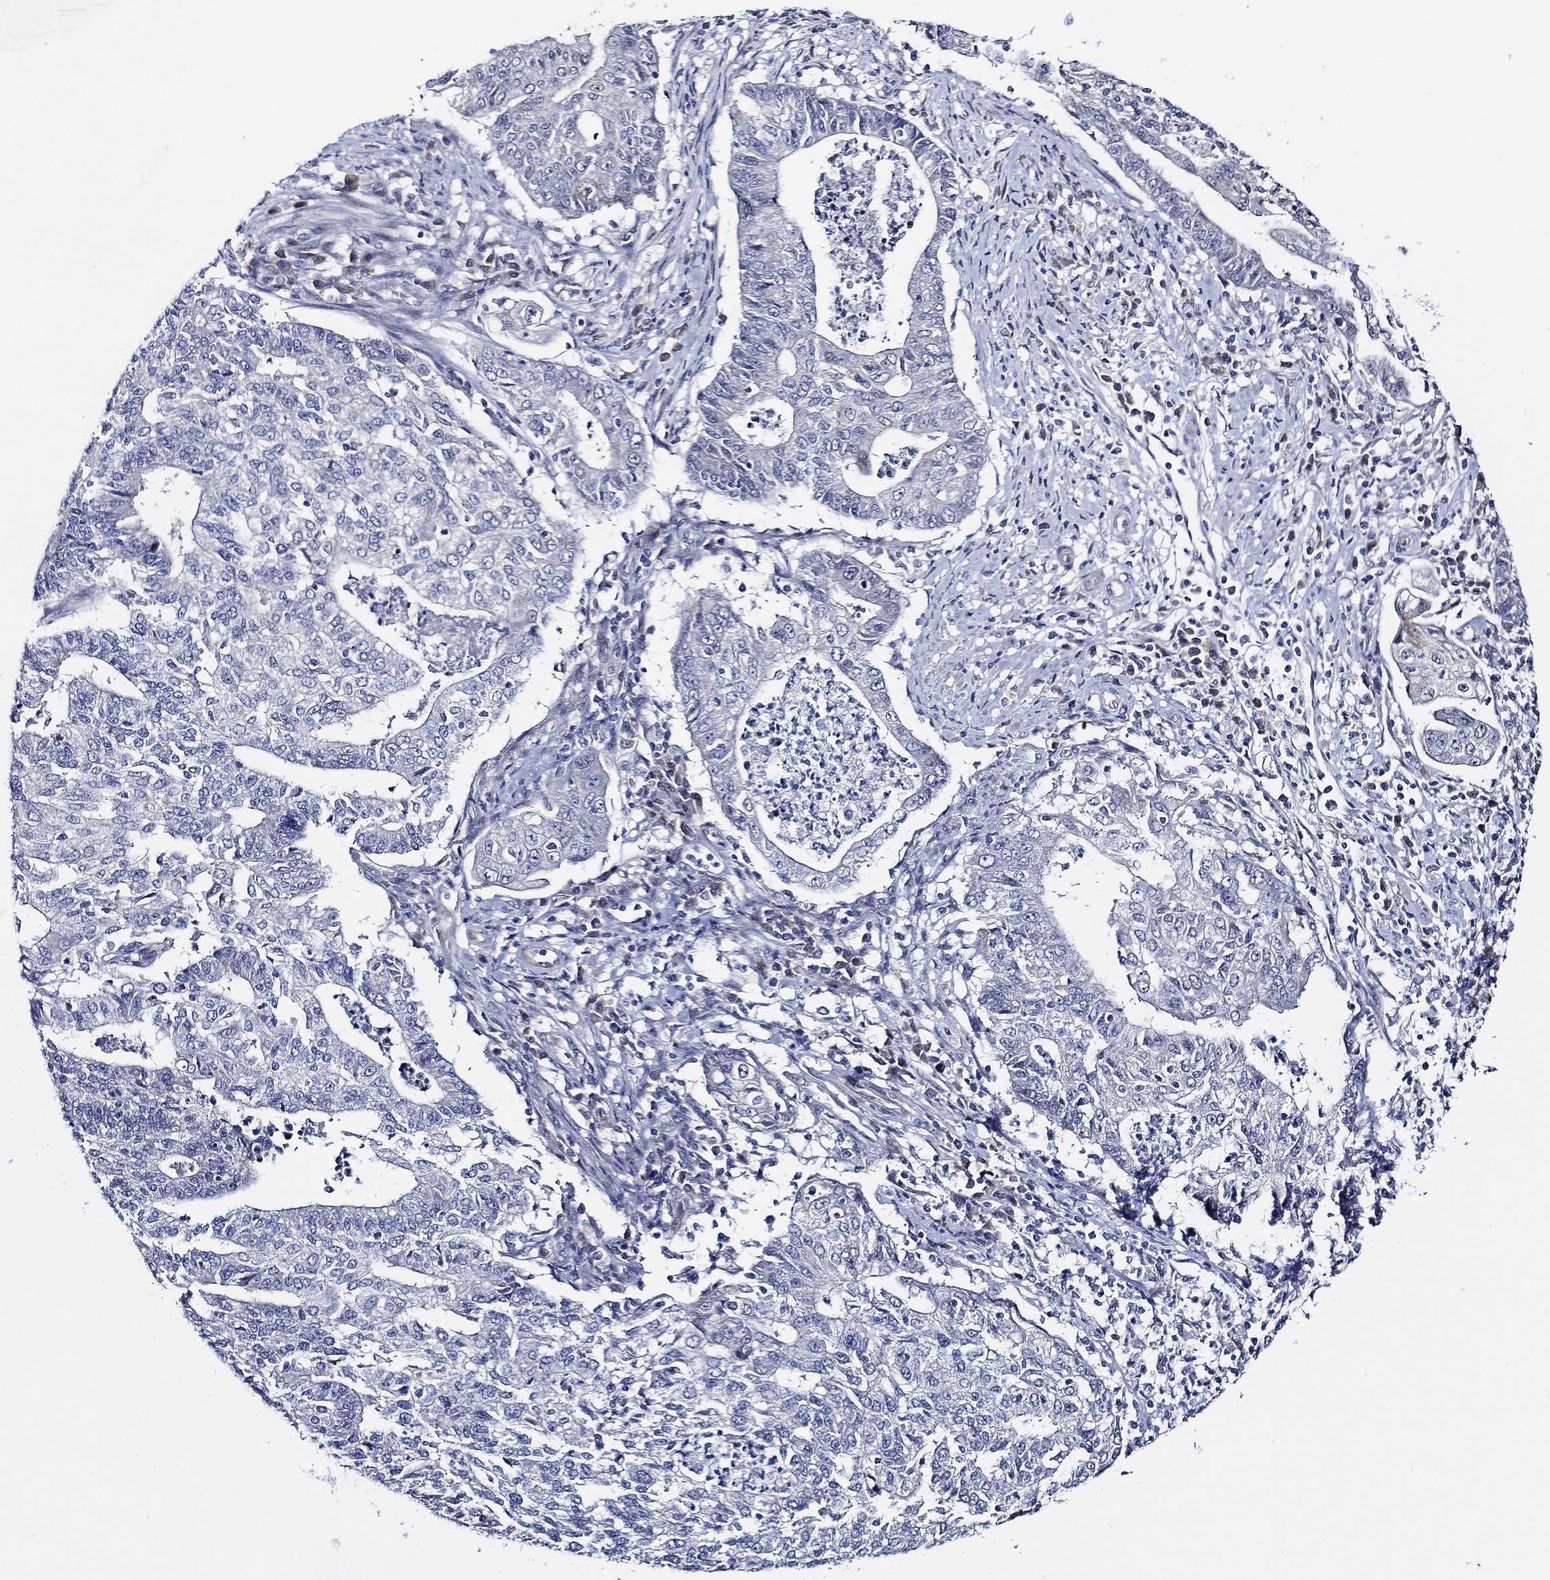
{"staining": {"intensity": "negative", "quantity": "none", "location": "none"}, "tissue": "endometrial cancer", "cell_type": "Tumor cells", "image_type": "cancer", "snomed": [{"axis": "morphology", "description": "Adenocarcinoma, NOS"}, {"axis": "topography", "description": "Uterus"}, {"axis": "topography", "description": "Endometrium"}], "caption": "This is an IHC photomicrograph of endometrial adenocarcinoma. There is no staining in tumor cells.", "gene": "C8orf48", "patient": {"sex": "female", "age": 54}}